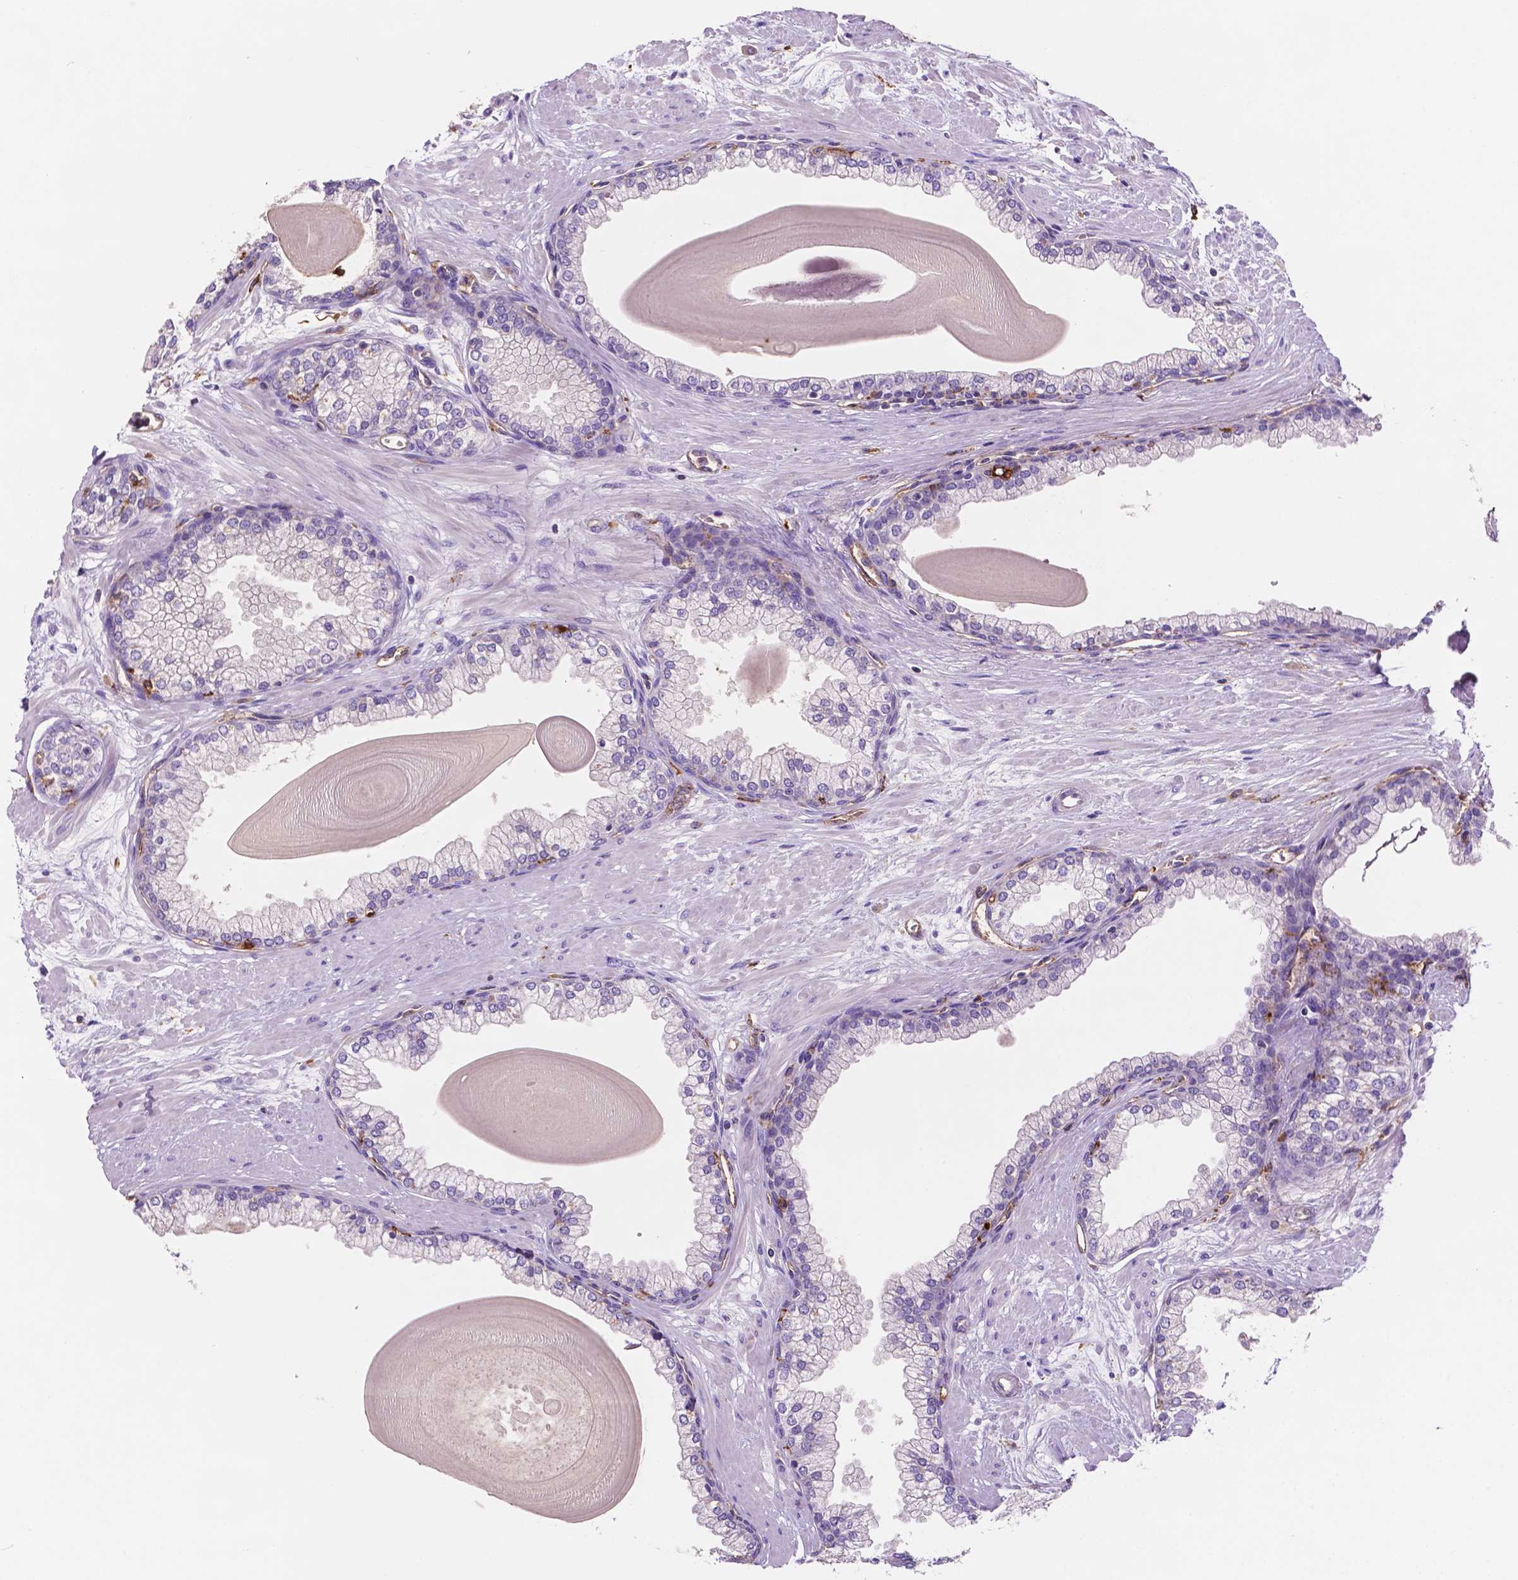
{"staining": {"intensity": "negative", "quantity": "none", "location": "none"}, "tissue": "prostate", "cell_type": "Glandular cells", "image_type": "normal", "snomed": [{"axis": "morphology", "description": "Normal tissue, NOS"}, {"axis": "topography", "description": "Prostate"}, {"axis": "topography", "description": "Peripheral nerve tissue"}], "caption": "IHC histopathology image of normal prostate: prostate stained with DAB (3,3'-diaminobenzidine) shows no significant protein staining in glandular cells.", "gene": "MKRN2OS", "patient": {"sex": "male", "age": 61}}